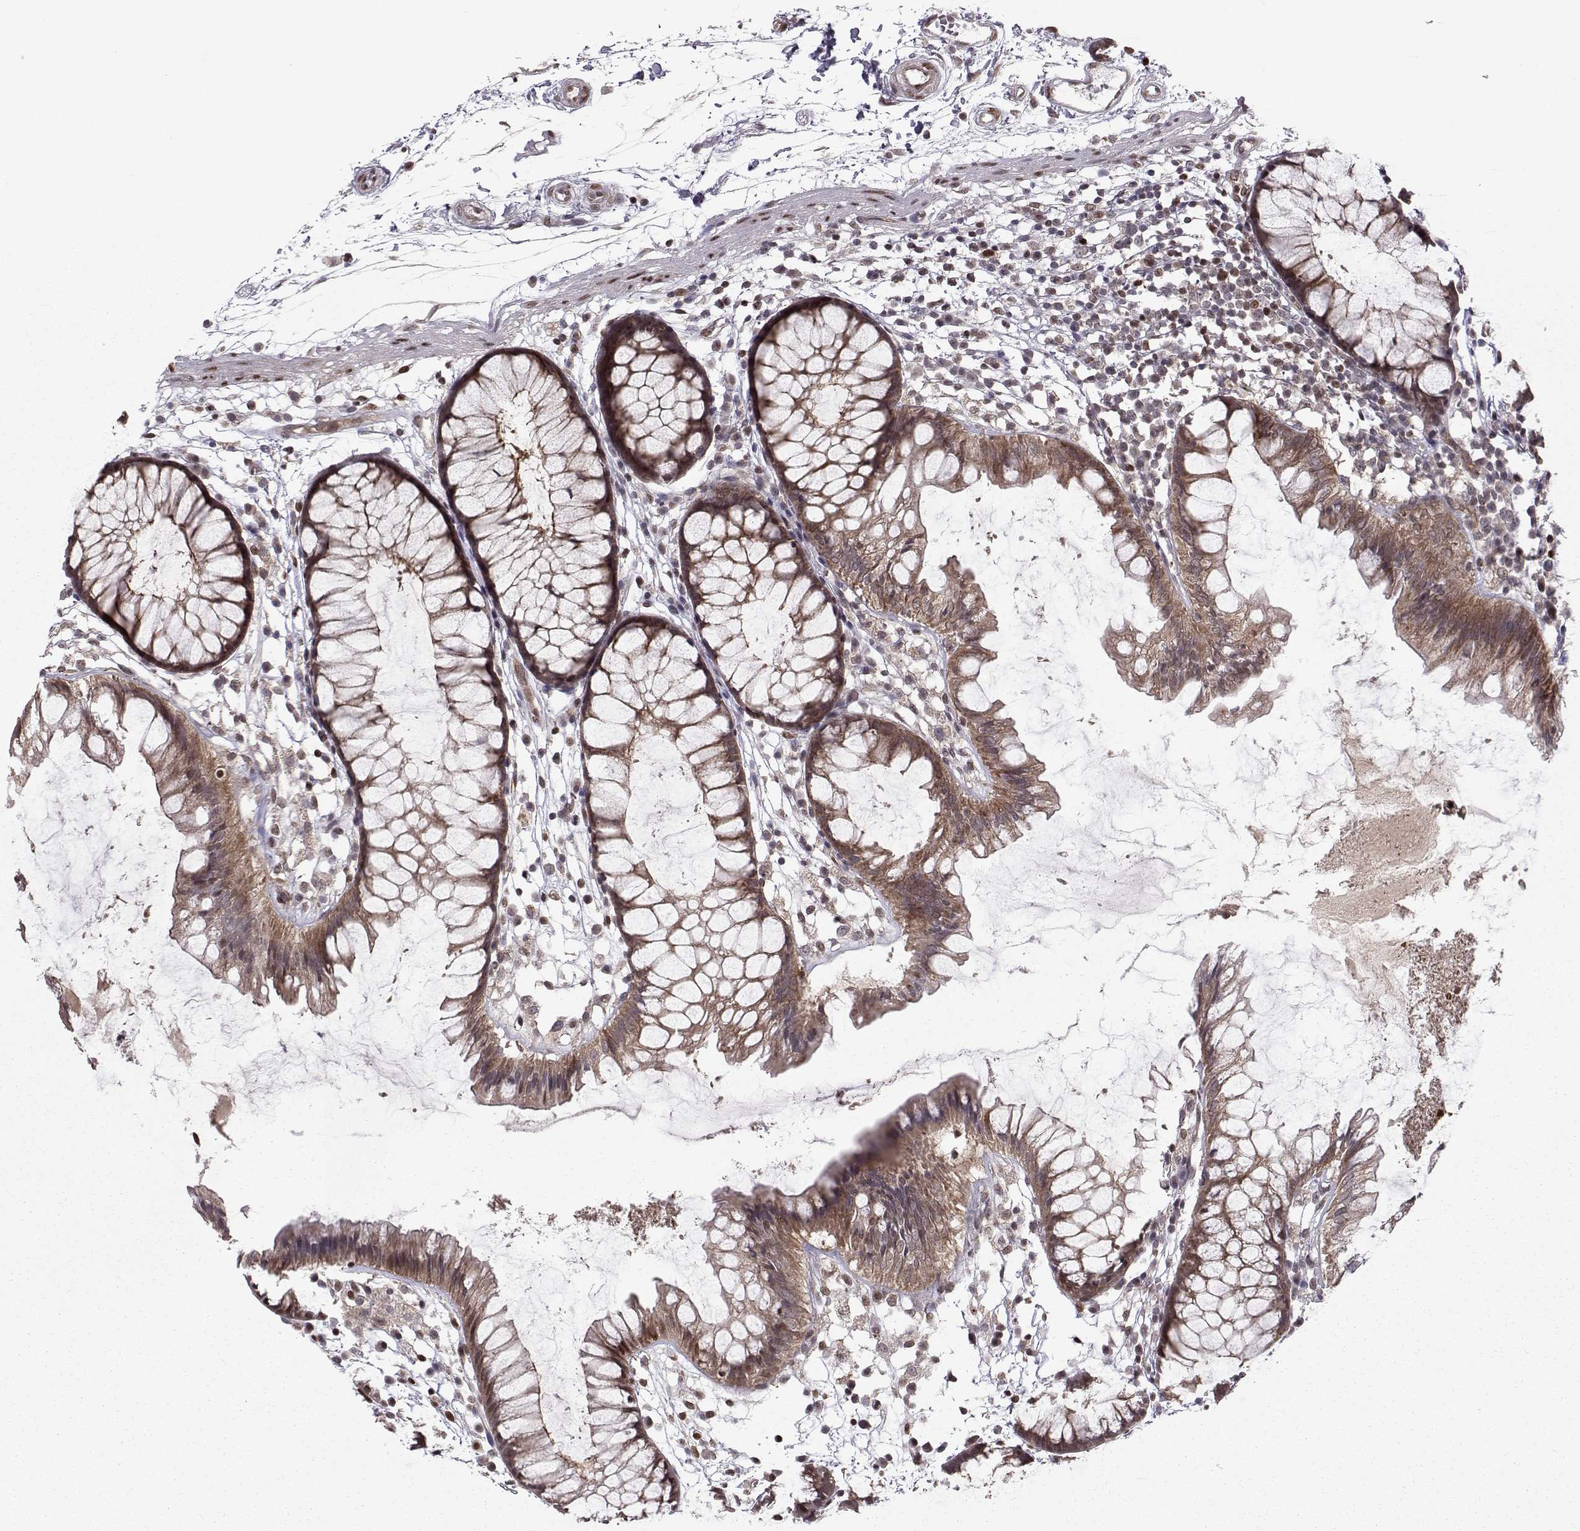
{"staining": {"intensity": "negative", "quantity": "none", "location": "none"}, "tissue": "colon", "cell_type": "Endothelial cells", "image_type": "normal", "snomed": [{"axis": "morphology", "description": "Normal tissue, NOS"}, {"axis": "morphology", "description": "Adenocarcinoma, NOS"}, {"axis": "topography", "description": "Colon"}], "caption": "The photomicrograph demonstrates no significant staining in endothelial cells of colon.", "gene": "PKN2", "patient": {"sex": "male", "age": 65}}